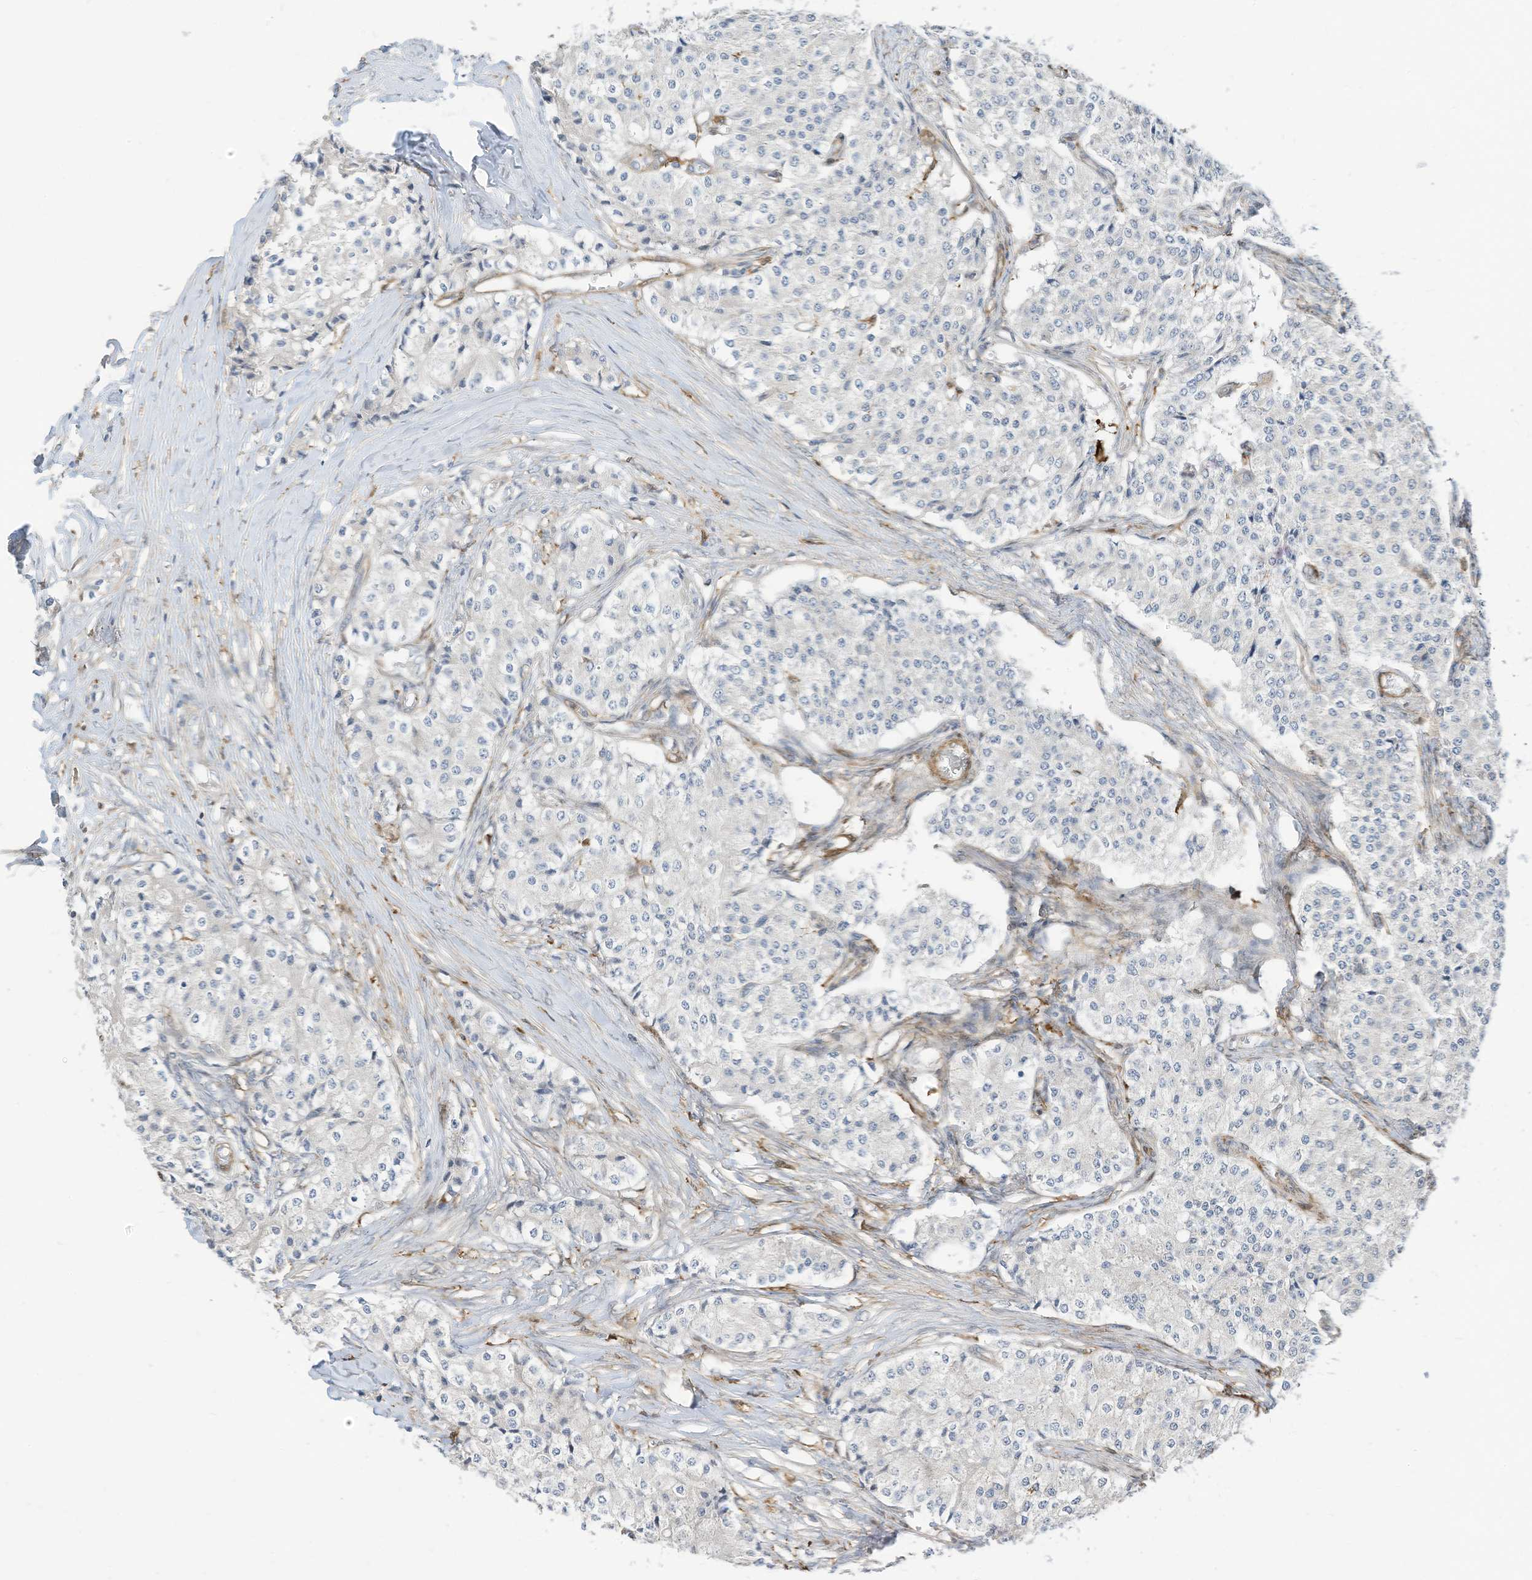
{"staining": {"intensity": "negative", "quantity": "none", "location": "none"}, "tissue": "carcinoid", "cell_type": "Tumor cells", "image_type": "cancer", "snomed": [{"axis": "morphology", "description": "Carcinoid, malignant, NOS"}, {"axis": "topography", "description": "Colon"}], "caption": "The immunohistochemistry (IHC) micrograph has no significant expression in tumor cells of malignant carcinoid tissue. (Brightfield microscopy of DAB IHC at high magnification).", "gene": "ATP13A1", "patient": {"sex": "female", "age": 52}}